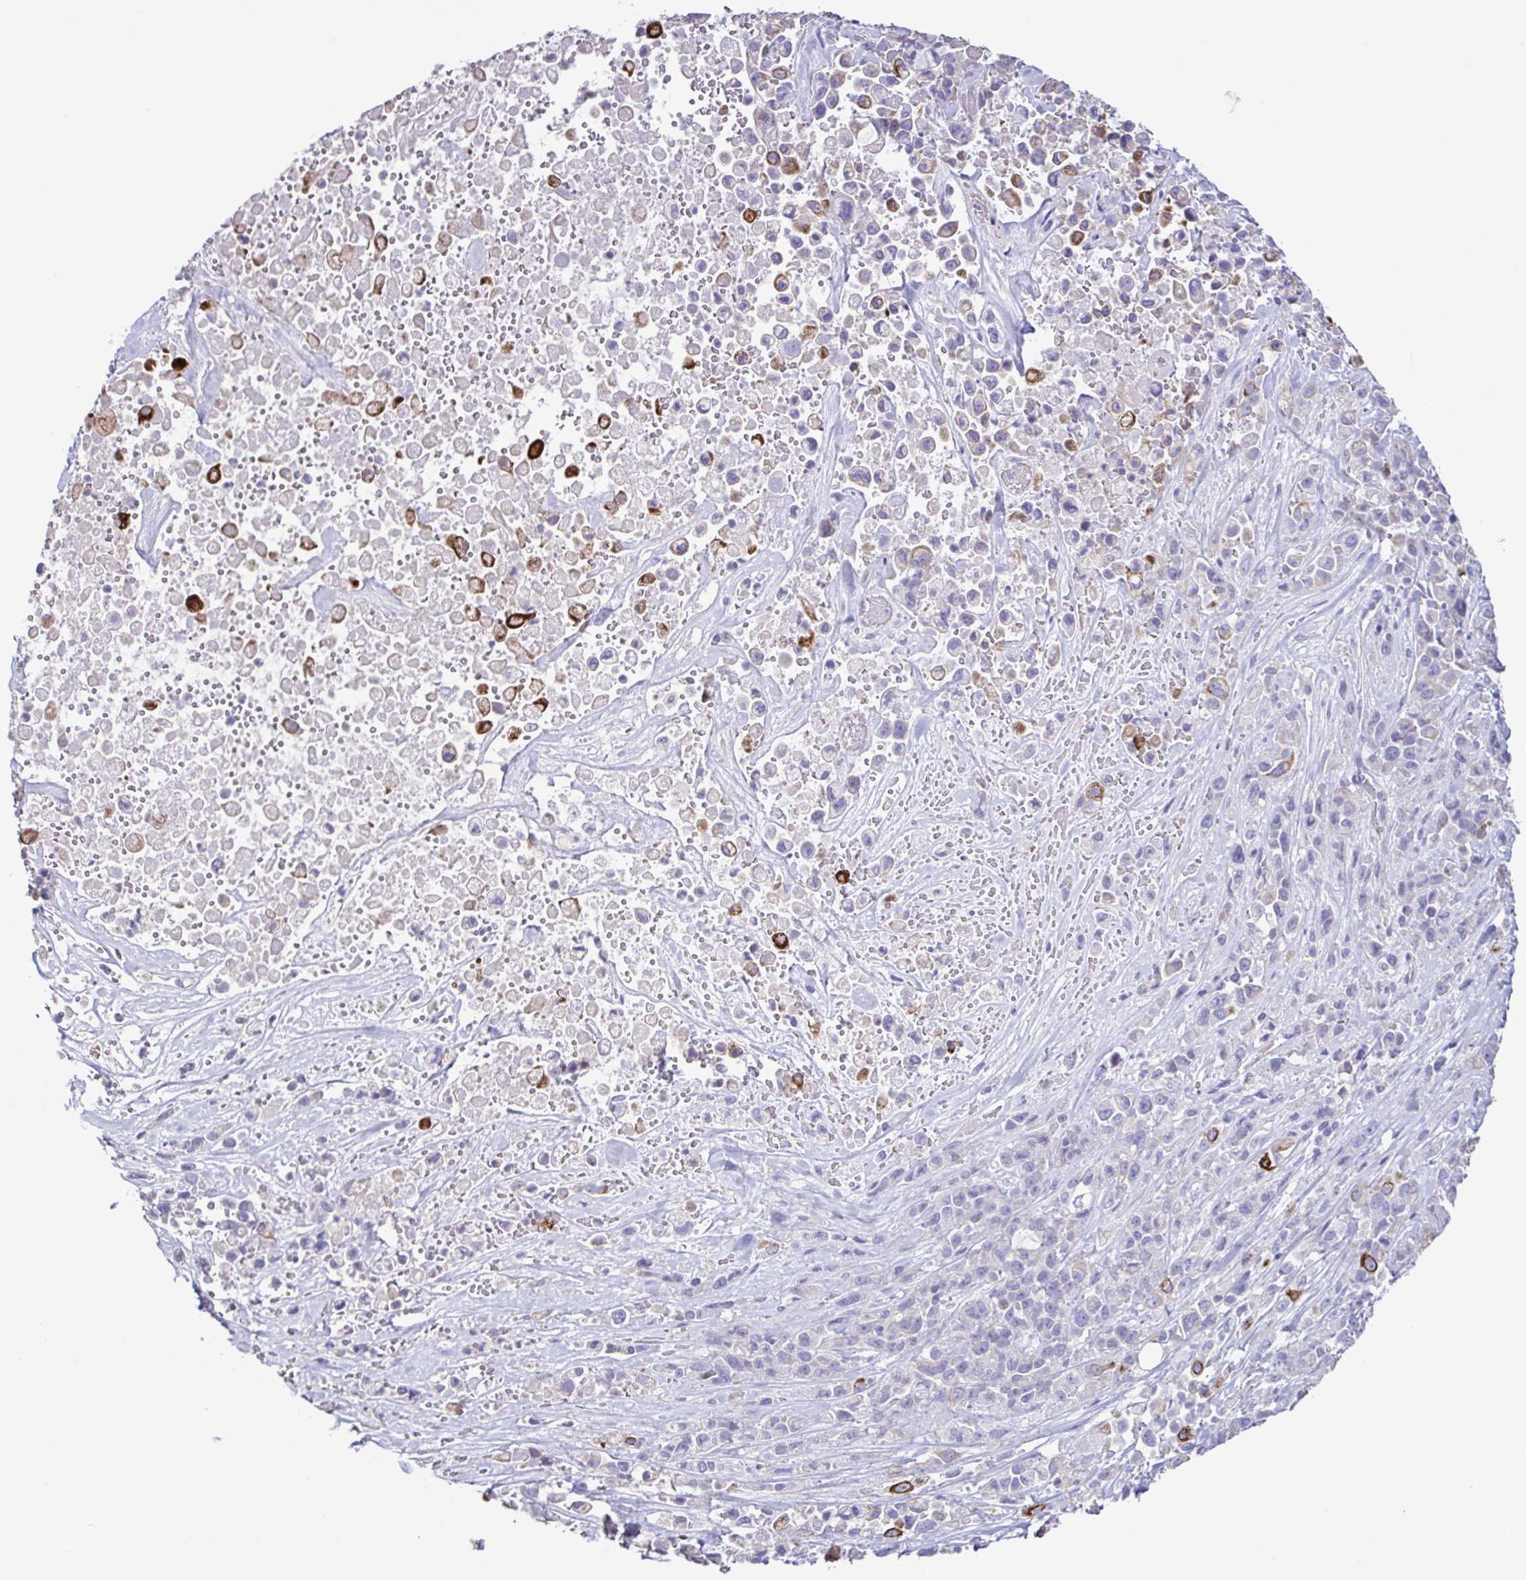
{"staining": {"intensity": "strong", "quantity": "<25%", "location": "cytoplasmic/membranous"}, "tissue": "pancreatic cancer", "cell_type": "Tumor cells", "image_type": "cancer", "snomed": [{"axis": "morphology", "description": "Adenocarcinoma, NOS"}, {"axis": "topography", "description": "Pancreas"}], "caption": "Adenocarcinoma (pancreatic) was stained to show a protein in brown. There is medium levels of strong cytoplasmic/membranous expression in approximately <25% of tumor cells.", "gene": "PLA2G4E", "patient": {"sex": "male", "age": 44}}